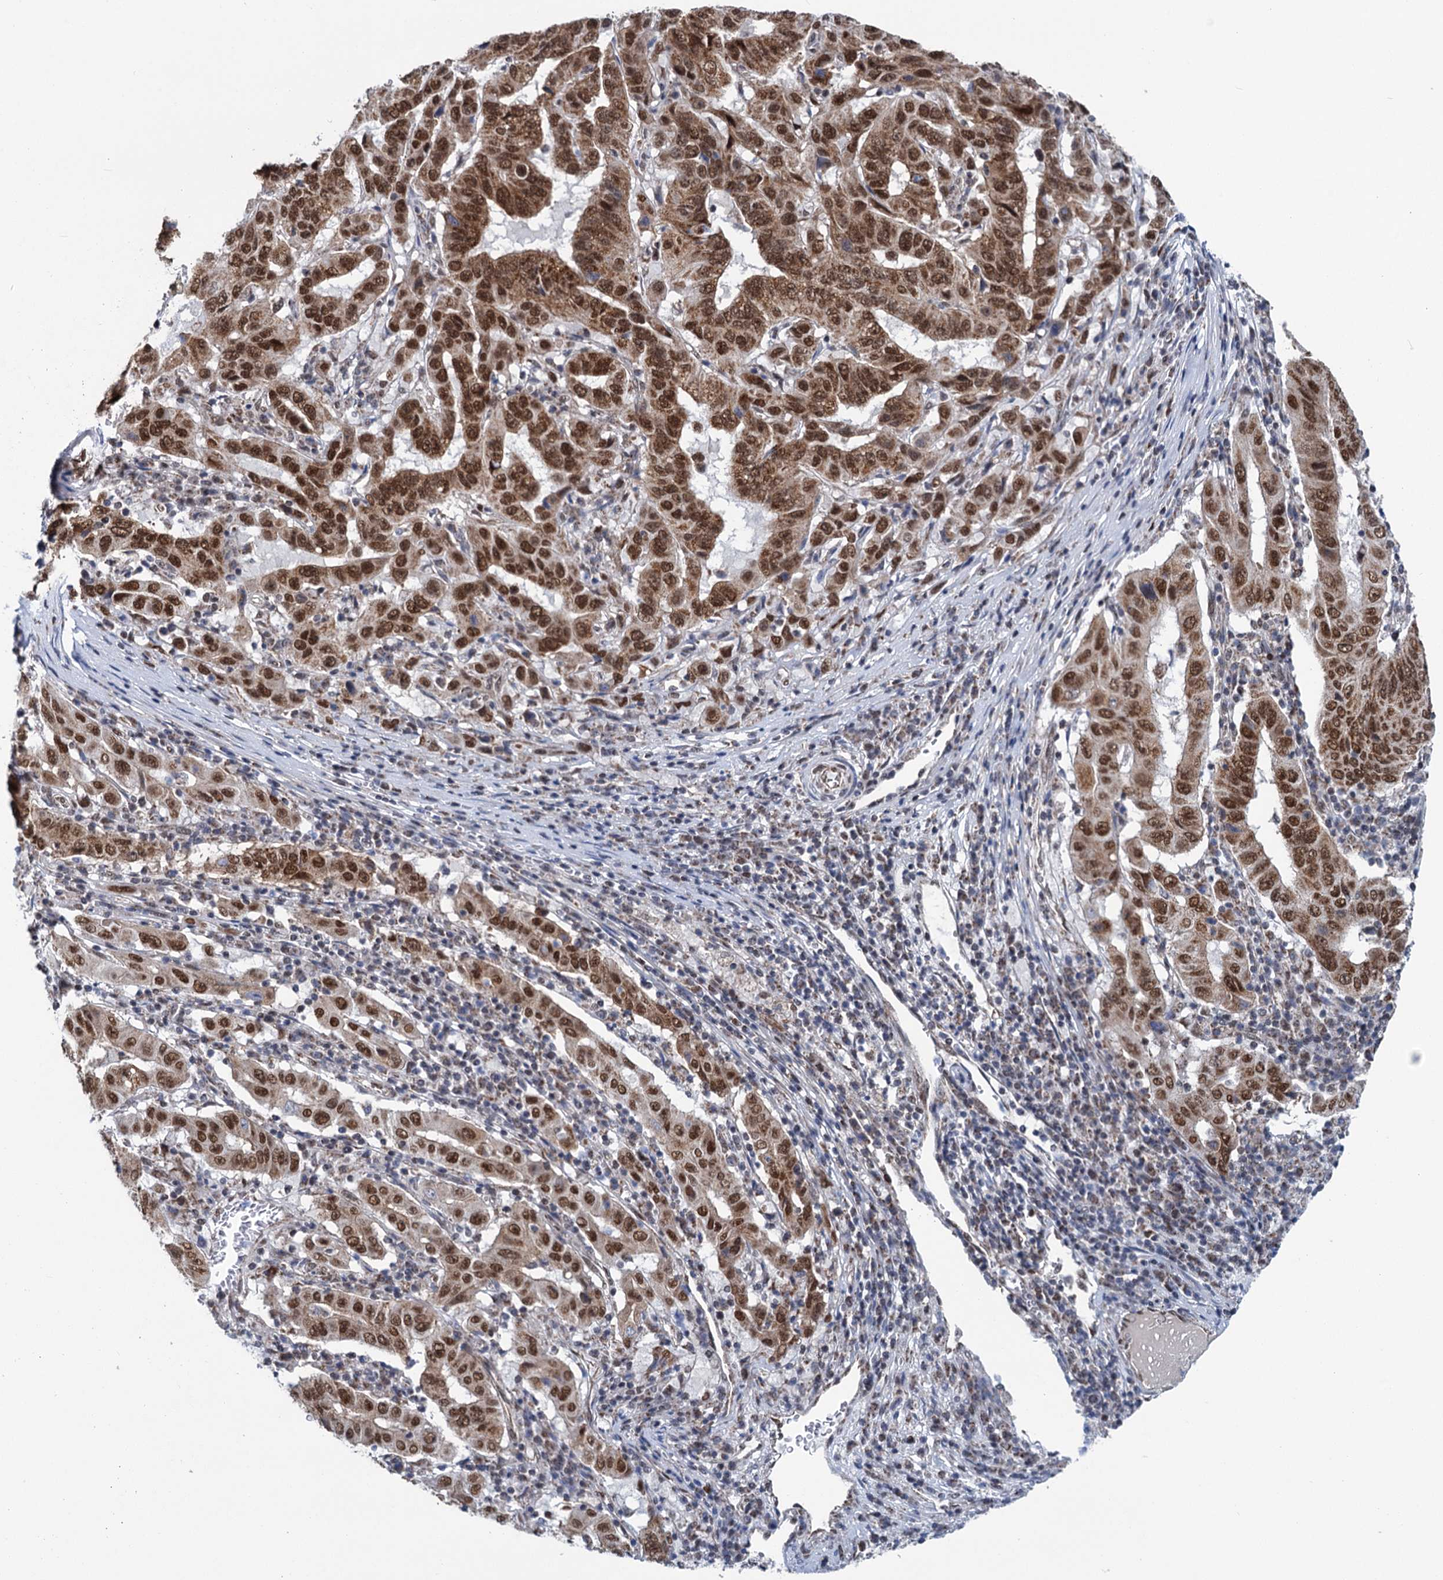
{"staining": {"intensity": "moderate", "quantity": ">75%", "location": "cytoplasmic/membranous,nuclear"}, "tissue": "pancreatic cancer", "cell_type": "Tumor cells", "image_type": "cancer", "snomed": [{"axis": "morphology", "description": "Adenocarcinoma, NOS"}, {"axis": "topography", "description": "Pancreas"}], "caption": "A micrograph of pancreatic cancer stained for a protein exhibits moderate cytoplasmic/membranous and nuclear brown staining in tumor cells.", "gene": "MORN3", "patient": {"sex": "male", "age": 63}}